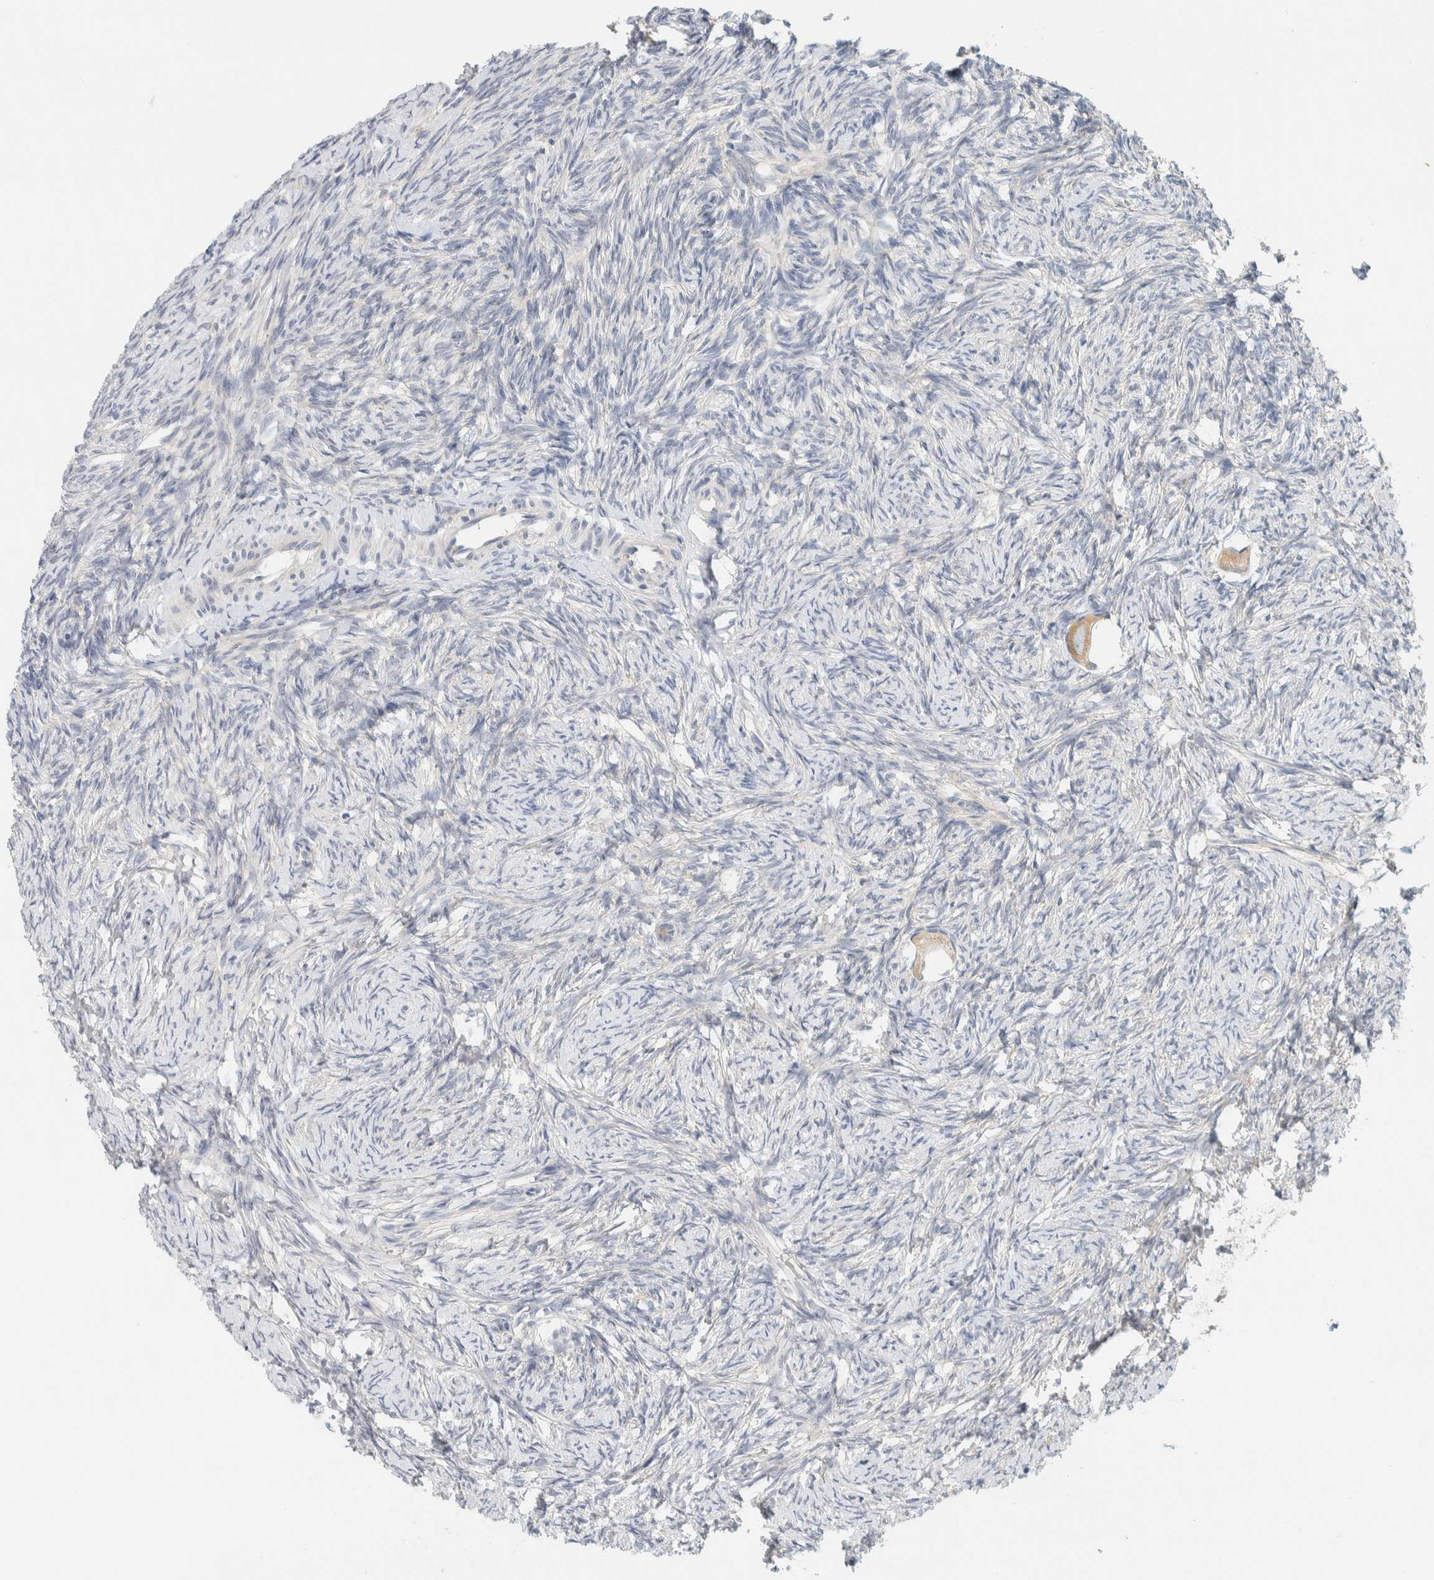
{"staining": {"intensity": "moderate", "quantity": ">75%", "location": "cytoplasmic/membranous"}, "tissue": "ovary", "cell_type": "Follicle cells", "image_type": "normal", "snomed": [{"axis": "morphology", "description": "Normal tissue, NOS"}, {"axis": "topography", "description": "Ovary"}], "caption": "Ovary stained with DAB (3,3'-diaminobenzidine) immunohistochemistry (IHC) exhibits medium levels of moderate cytoplasmic/membranous staining in approximately >75% of follicle cells. The protein is shown in brown color, while the nuclei are stained blue.", "gene": "AARSD1", "patient": {"sex": "female", "age": 34}}